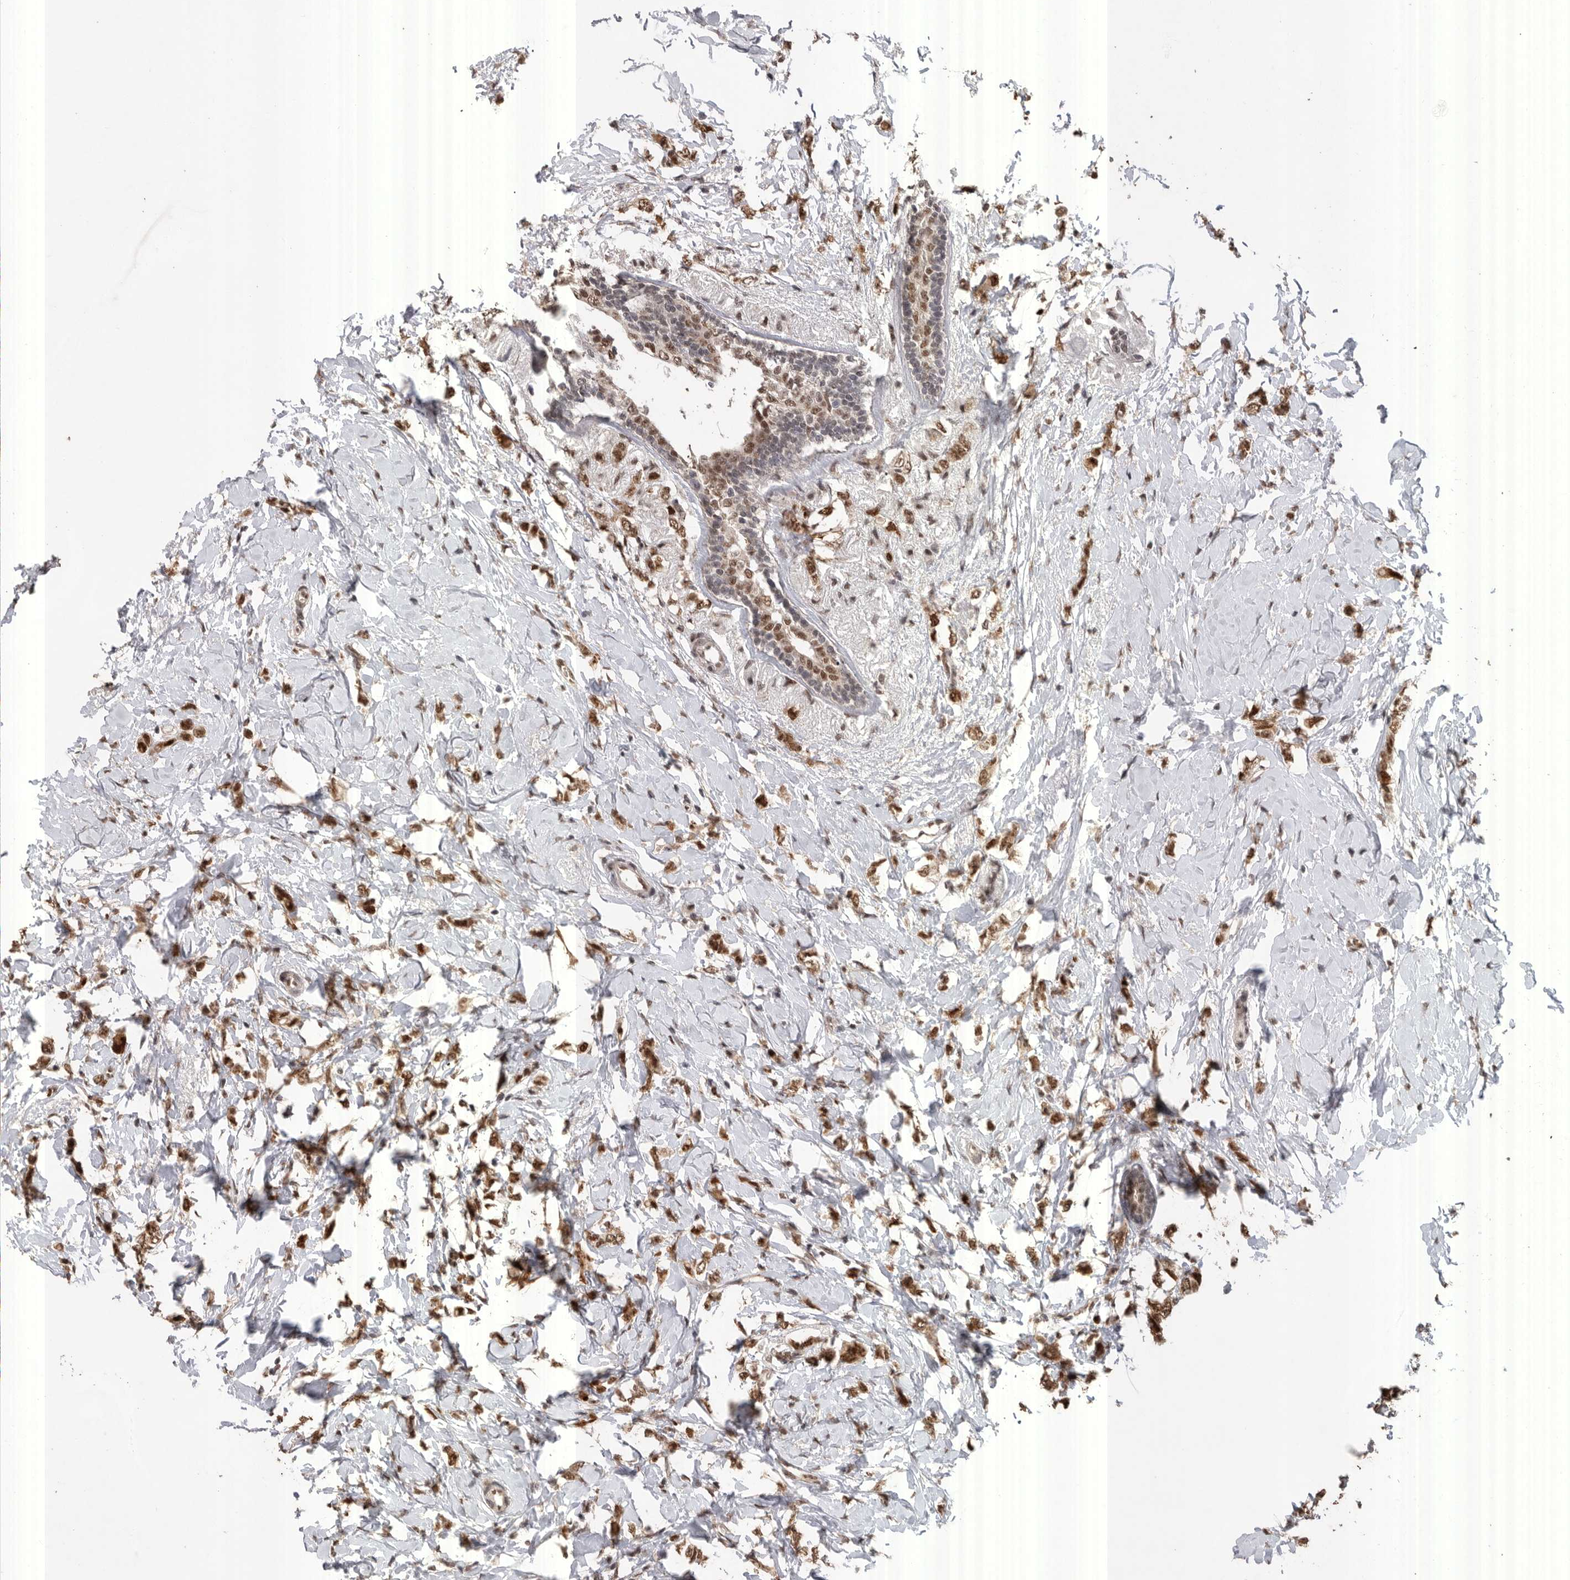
{"staining": {"intensity": "moderate", "quantity": ">75%", "location": "cytoplasmic/membranous,nuclear"}, "tissue": "breast cancer", "cell_type": "Tumor cells", "image_type": "cancer", "snomed": [{"axis": "morphology", "description": "Normal tissue, NOS"}, {"axis": "morphology", "description": "Lobular carcinoma"}, {"axis": "topography", "description": "Breast"}], "caption": "This image displays immunohistochemistry staining of human breast lobular carcinoma, with medium moderate cytoplasmic/membranous and nuclear staining in approximately >75% of tumor cells.", "gene": "PPP1R10", "patient": {"sex": "female", "age": 47}}